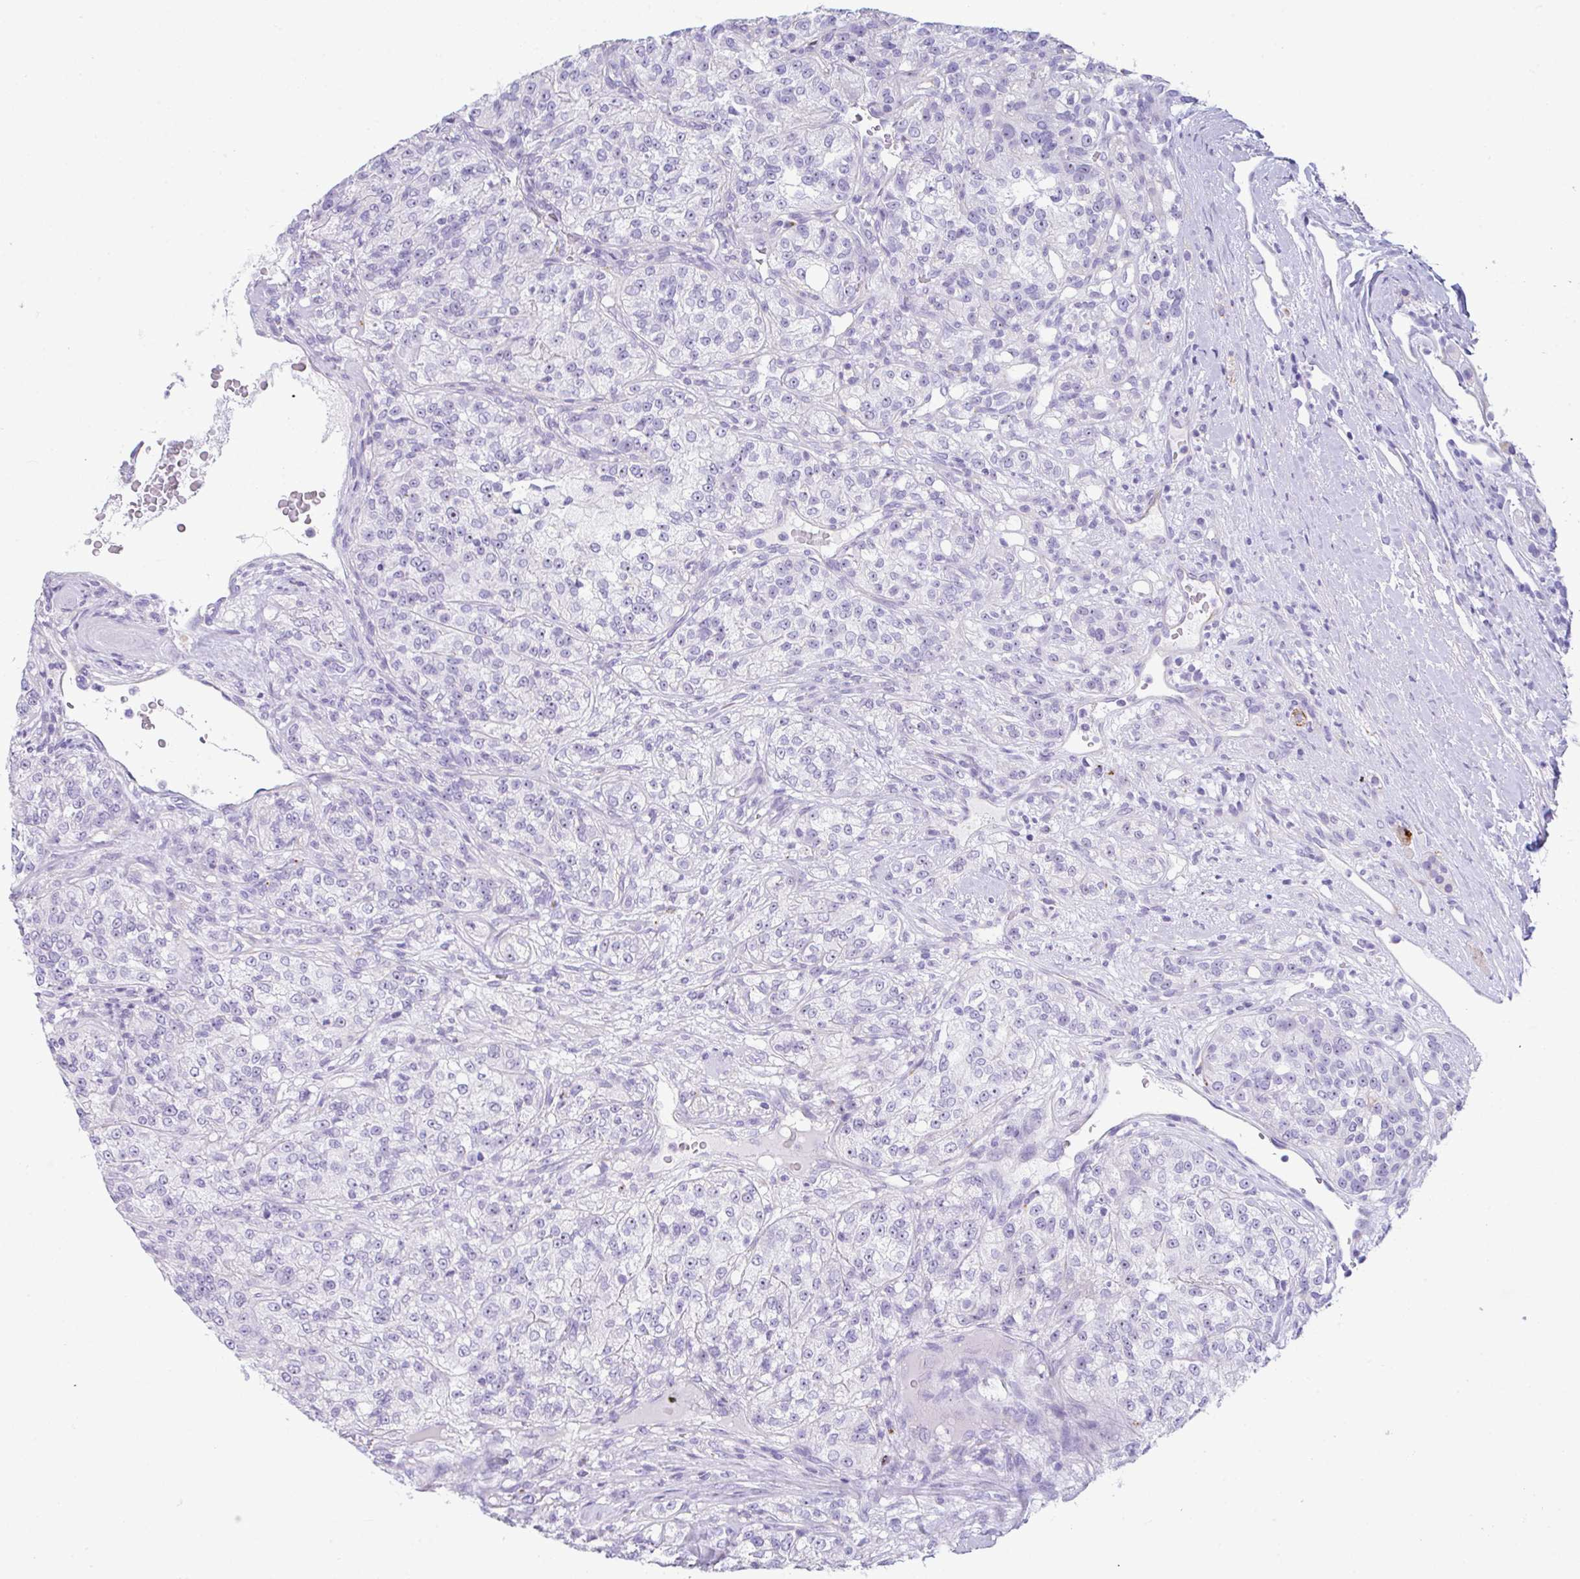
{"staining": {"intensity": "negative", "quantity": "none", "location": "none"}, "tissue": "renal cancer", "cell_type": "Tumor cells", "image_type": "cancer", "snomed": [{"axis": "morphology", "description": "Adenocarcinoma, NOS"}, {"axis": "topography", "description": "Kidney"}], "caption": "The histopathology image reveals no staining of tumor cells in renal adenocarcinoma.", "gene": "NDUFAF8", "patient": {"sex": "female", "age": 63}}